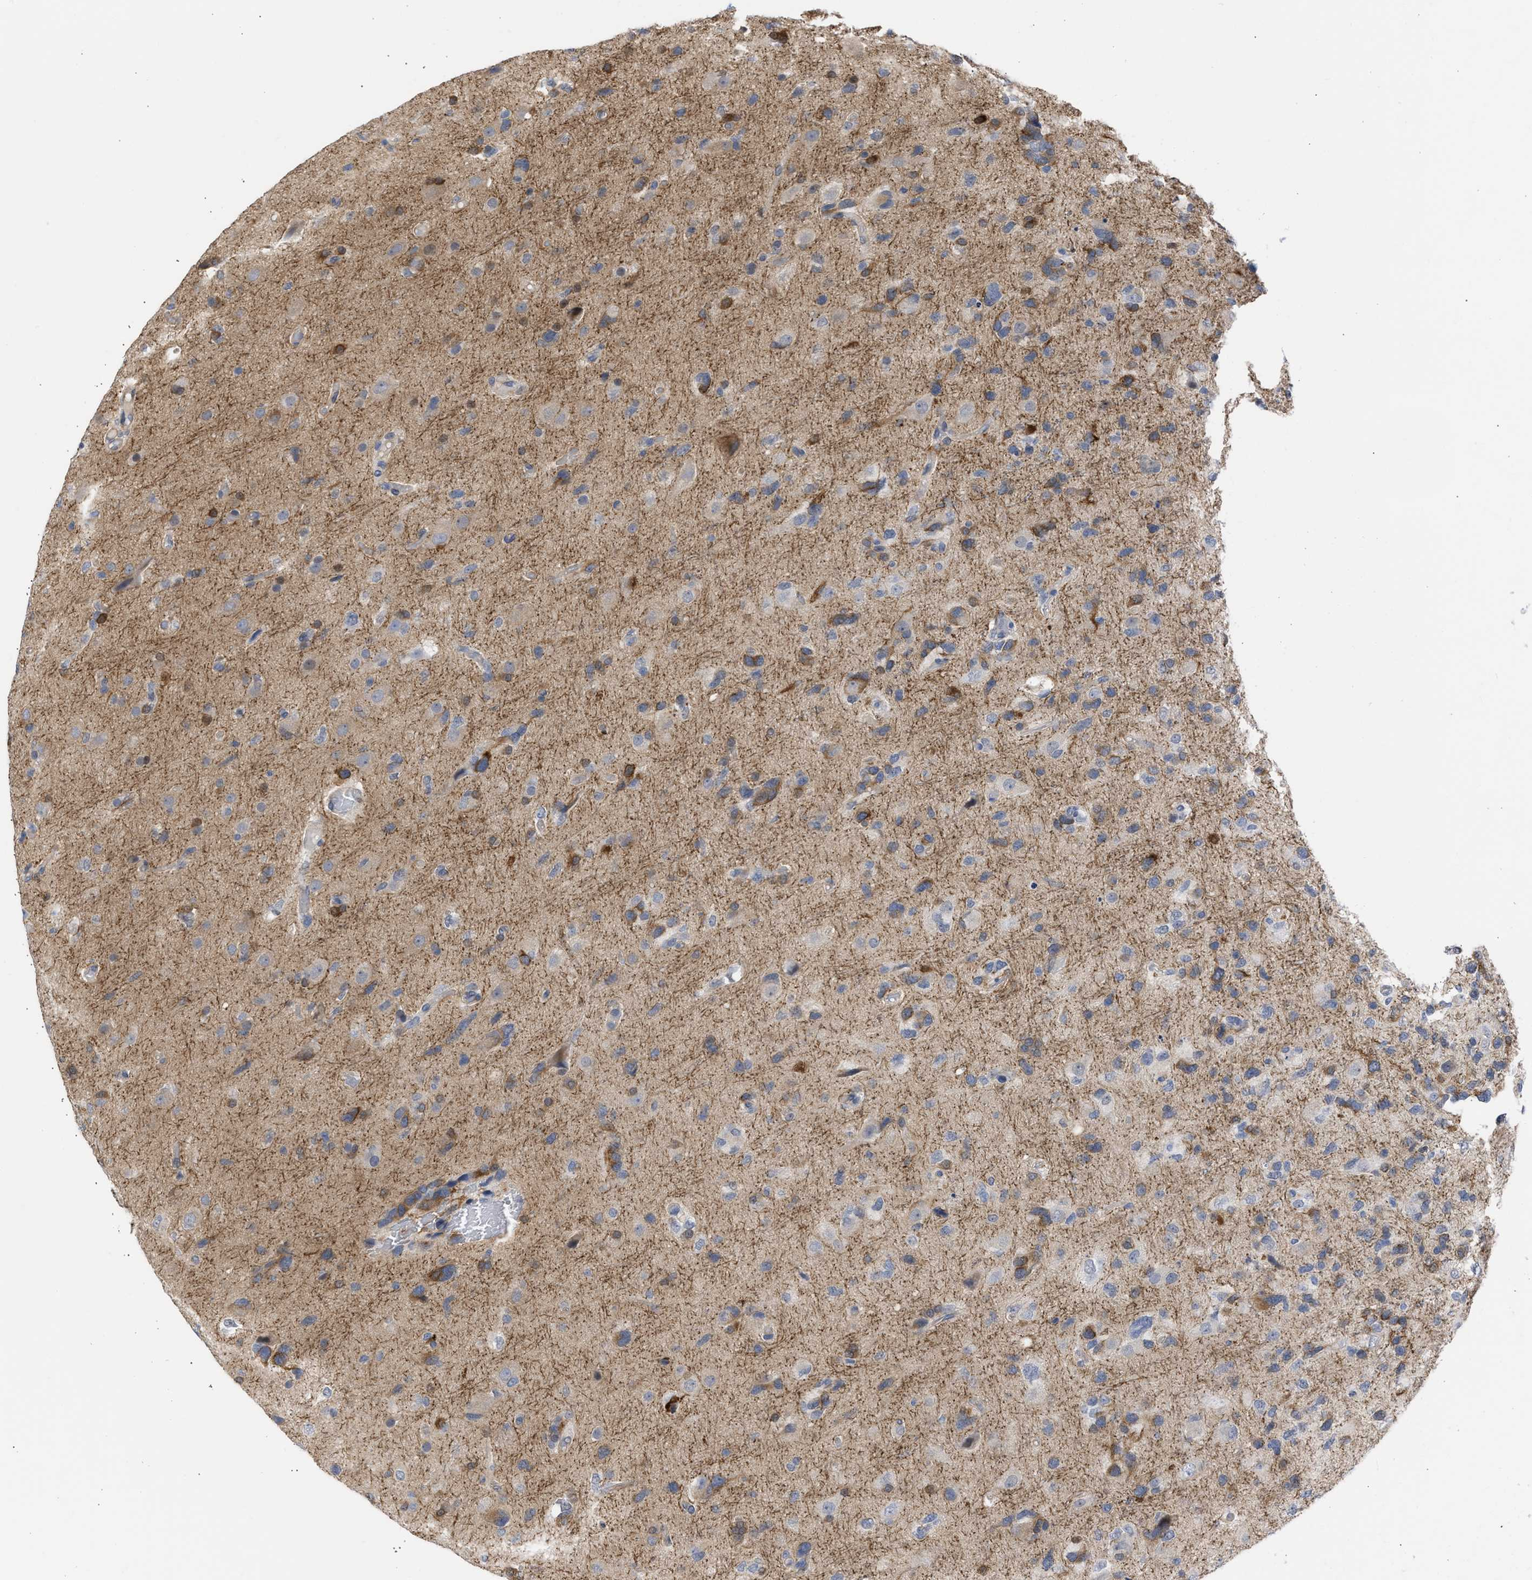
{"staining": {"intensity": "moderate", "quantity": "25%-75%", "location": "cytoplasmic/membranous"}, "tissue": "glioma", "cell_type": "Tumor cells", "image_type": "cancer", "snomed": [{"axis": "morphology", "description": "Glioma, malignant, High grade"}, {"axis": "topography", "description": "Brain"}], "caption": "There is medium levels of moderate cytoplasmic/membranous expression in tumor cells of glioma, as demonstrated by immunohistochemical staining (brown color).", "gene": "THRA", "patient": {"sex": "female", "age": 58}}